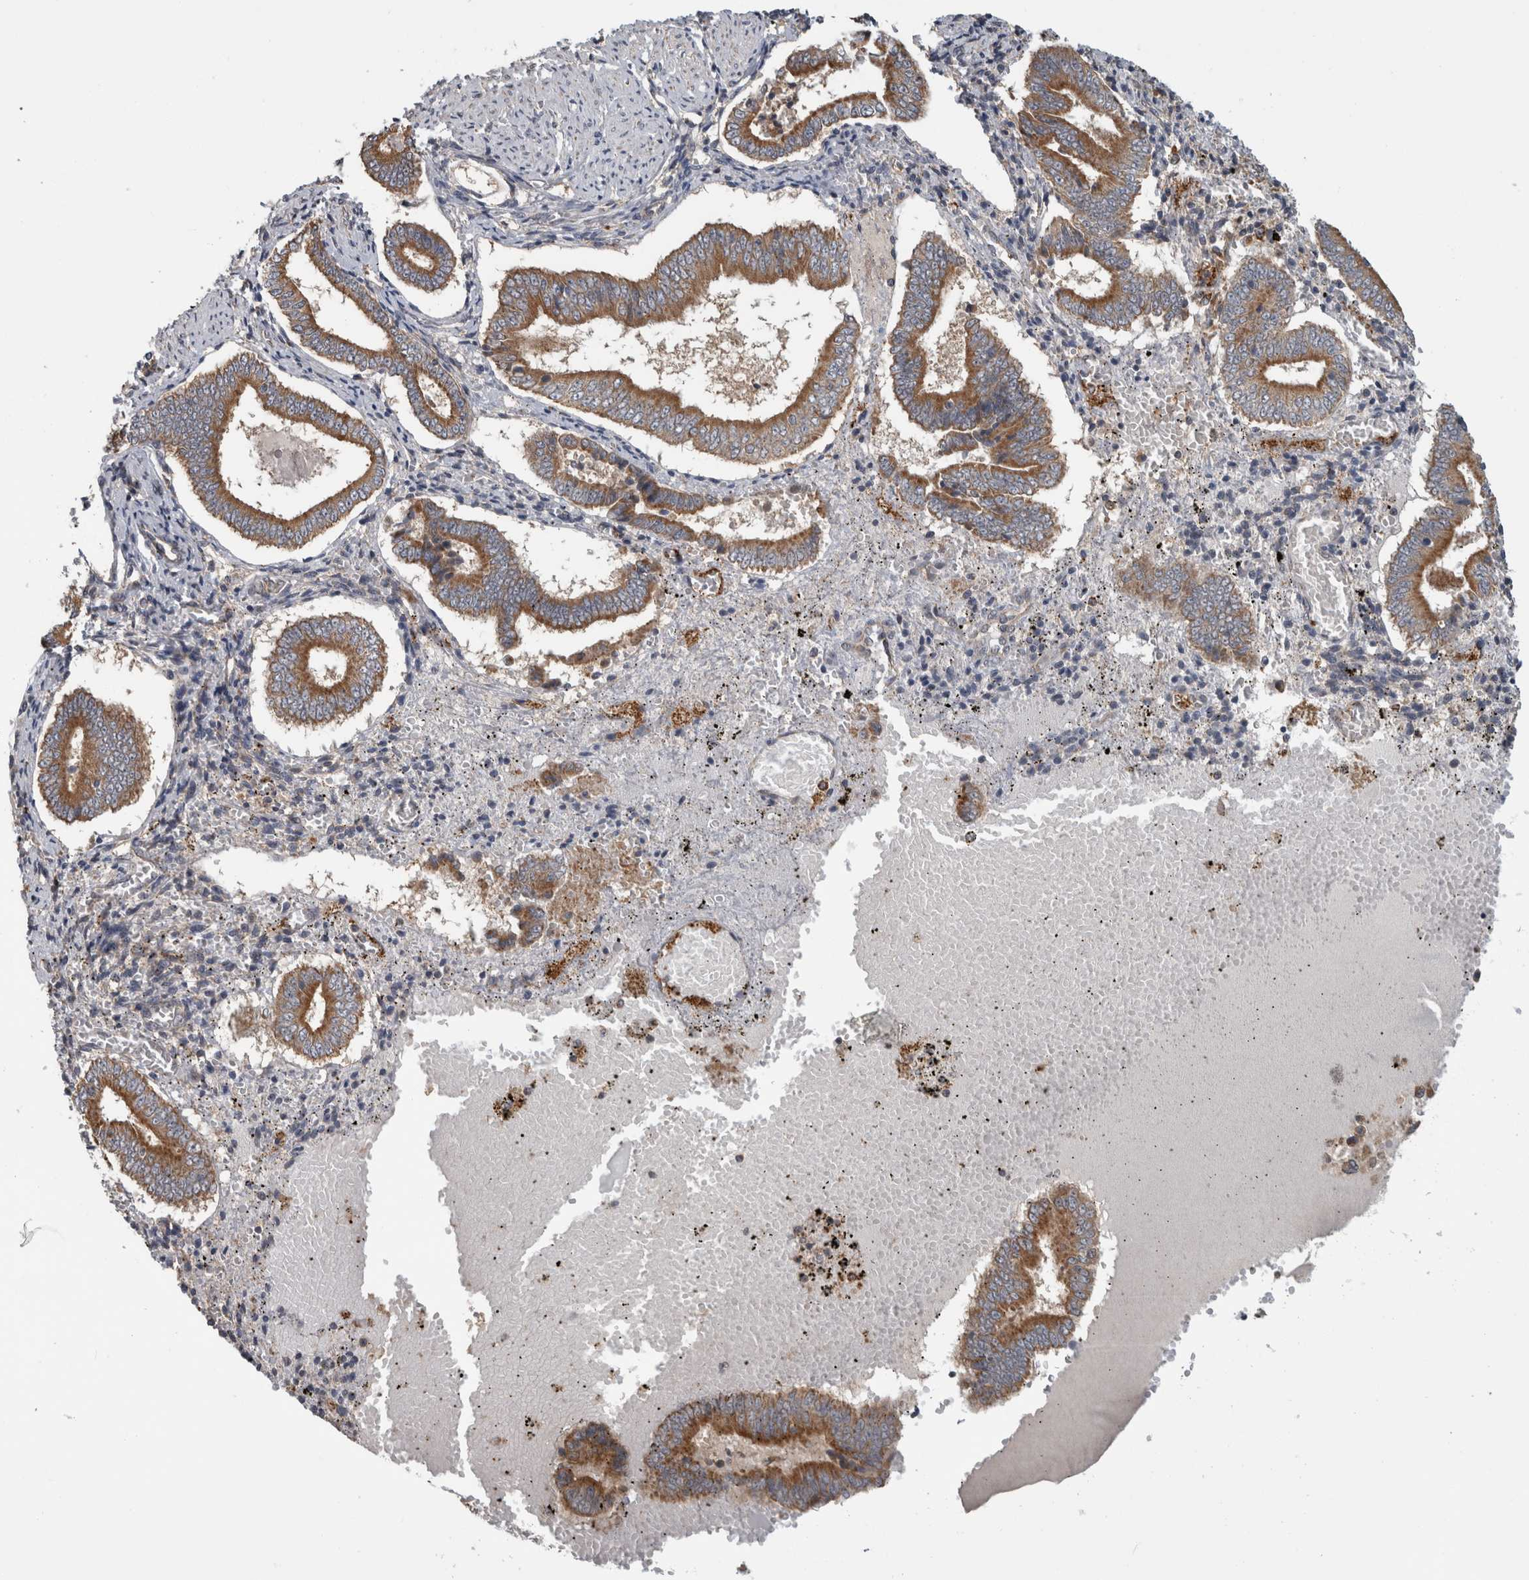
{"staining": {"intensity": "weak", "quantity": "25%-75%", "location": "cytoplasmic/membranous"}, "tissue": "endometrium", "cell_type": "Cells in endometrial stroma", "image_type": "normal", "snomed": [{"axis": "morphology", "description": "Normal tissue, NOS"}, {"axis": "topography", "description": "Endometrium"}], "caption": "IHC of benign endometrium shows low levels of weak cytoplasmic/membranous expression in approximately 25%-75% of cells in endometrial stroma. Immunohistochemistry stains the protein of interest in brown and the nuclei are stained blue.", "gene": "ADGRL3", "patient": {"sex": "female", "age": 42}}